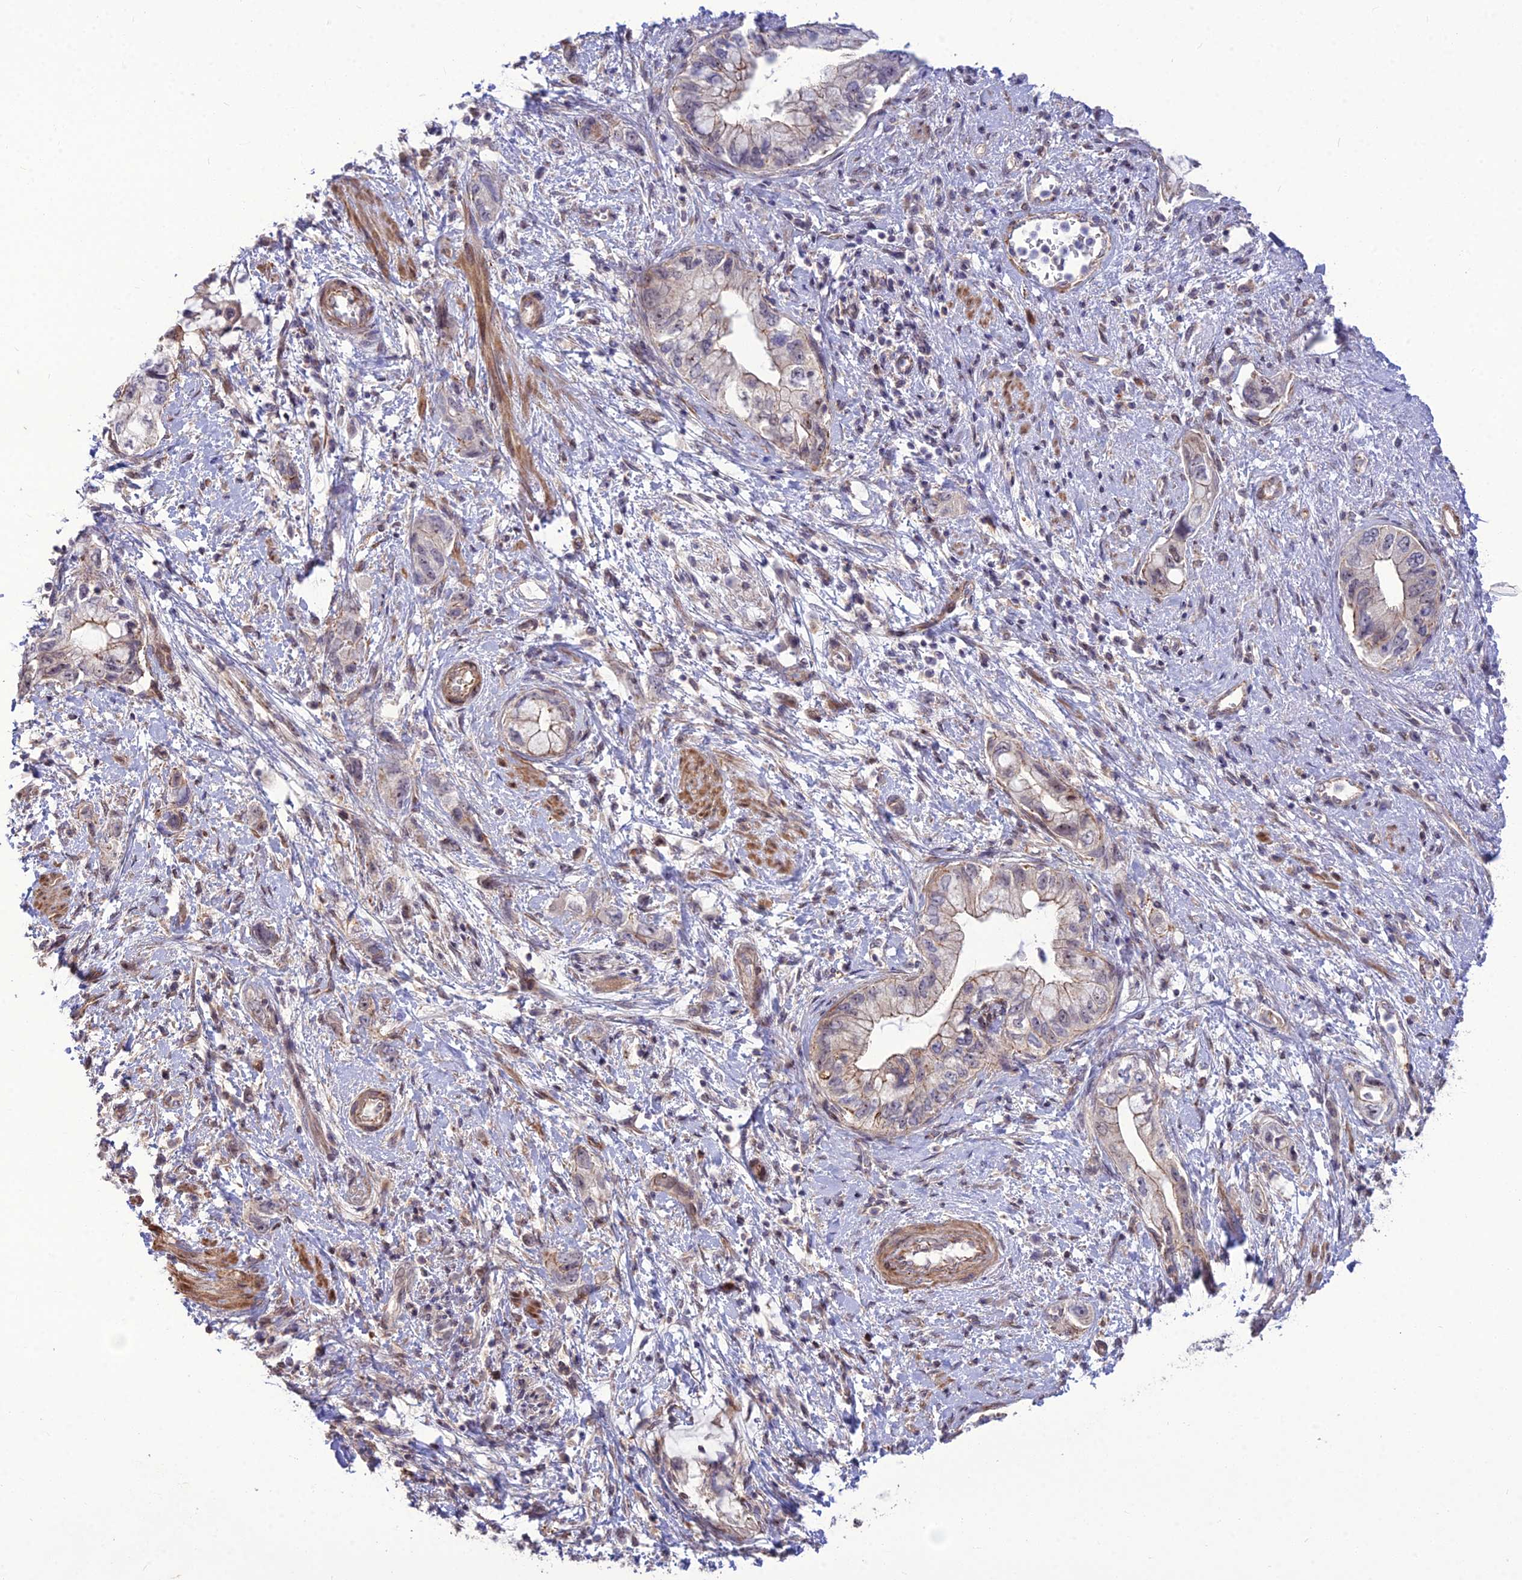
{"staining": {"intensity": "weak", "quantity": "25%-75%", "location": "cytoplasmic/membranous"}, "tissue": "pancreatic cancer", "cell_type": "Tumor cells", "image_type": "cancer", "snomed": [{"axis": "morphology", "description": "Adenocarcinoma, NOS"}, {"axis": "topography", "description": "Pancreas"}], "caption": "Brown immunohistochemical staining in pancreatic cancer exhibits weak cytoplasmic/membranous positivity in about 25%-75% of tumor cells.", "gene": "TSPYL2", "patient": {"sex": "female", "age": 73}}